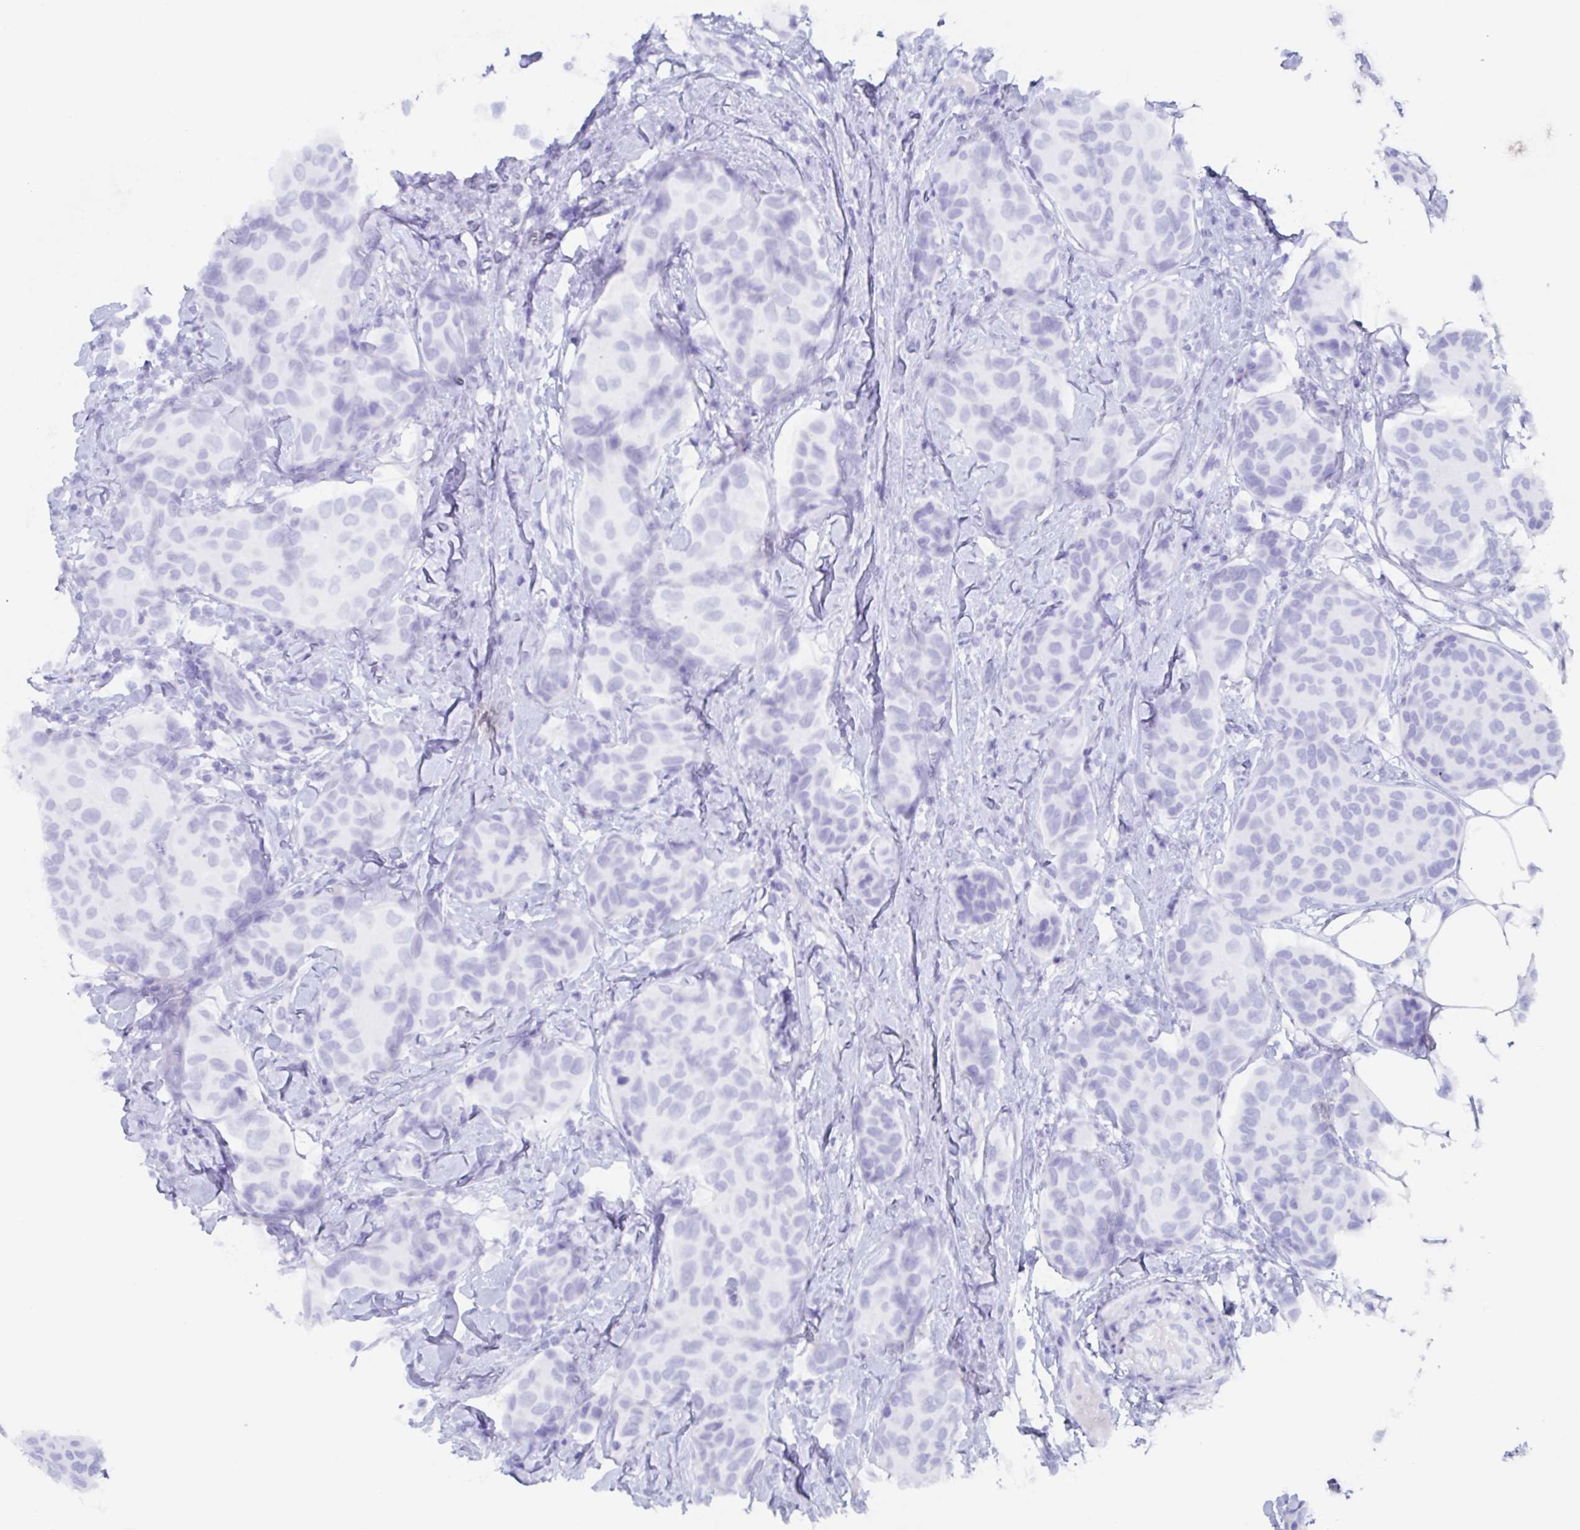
{"staining": {"intensity": "negative", "quantity": "none", "location": "none"}, "tissue": "breast cancer", "cell_type": "Tumor cells", "image_type": "cancer", "snomed": [{"axis": "morphology", "description": "Duct carcinoma"}, {"axis": "topography", "description": "Breast"}], "caption": "An image of breast cancer stained for a protein shows no brown staining in tumor cells.", "gene": "AGFG2", "patient": {"sex": "female", "age": 80}}